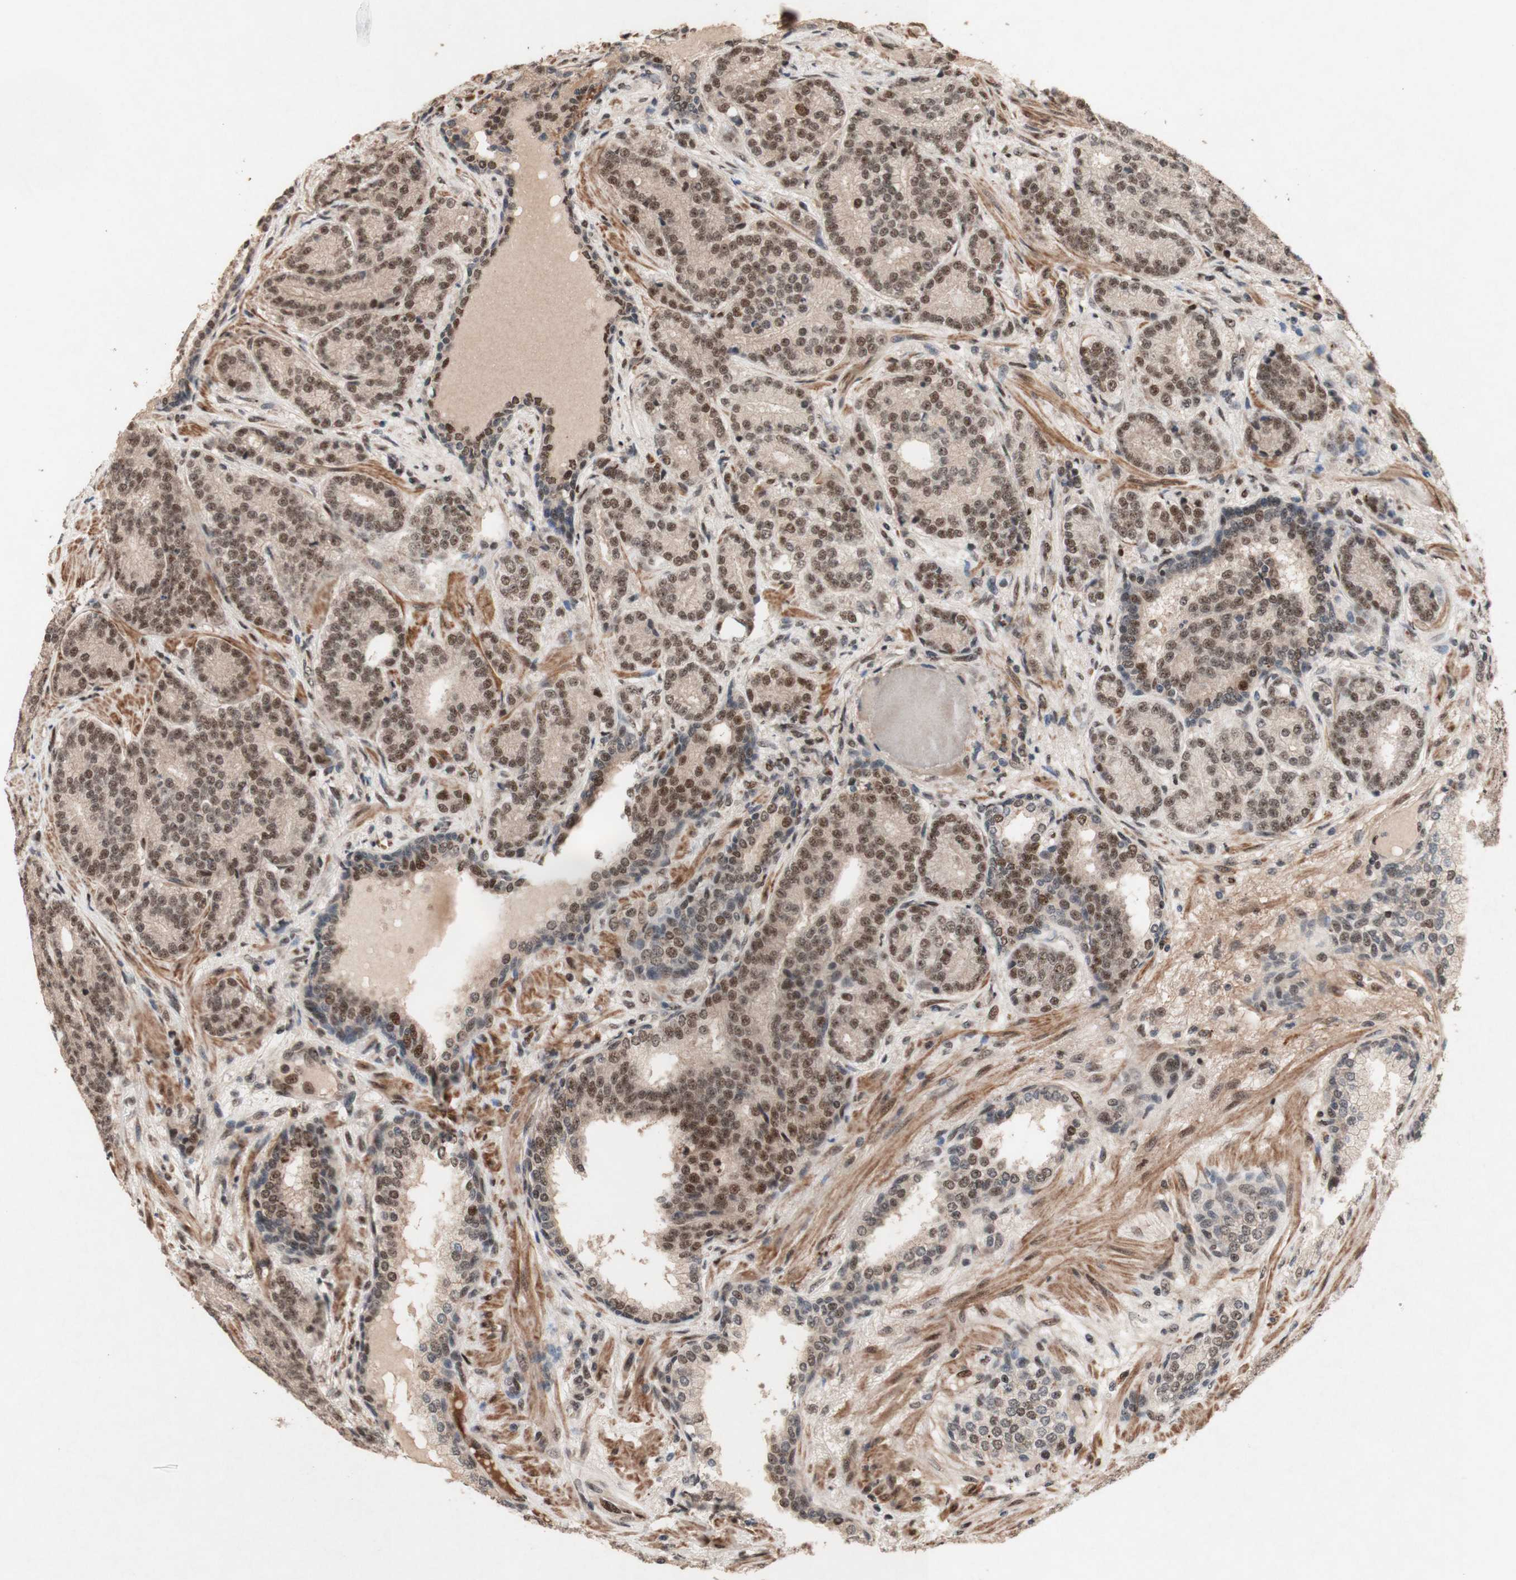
{"staining": {"intensity": "moderate", "quantity": ">75%", "location": "nuclear"}, "tissue": "prostate cancer", "cell_type": "Tumor cells", "image_type": "cancer", "snomed": [{"axis": "morphology", "description": "Adenocarcinoma, High grade"}, {"axis": "topography", "description": "Prostate"}], "caption": "Immunohistochemical staining of human prostate cancer (adenocarcinoma (high-grade)) displays moderate nuclear protein expression in about >75% of tumor cells.", "gene": "TLE1", "patient": {"sex": "male", "age": 61}}